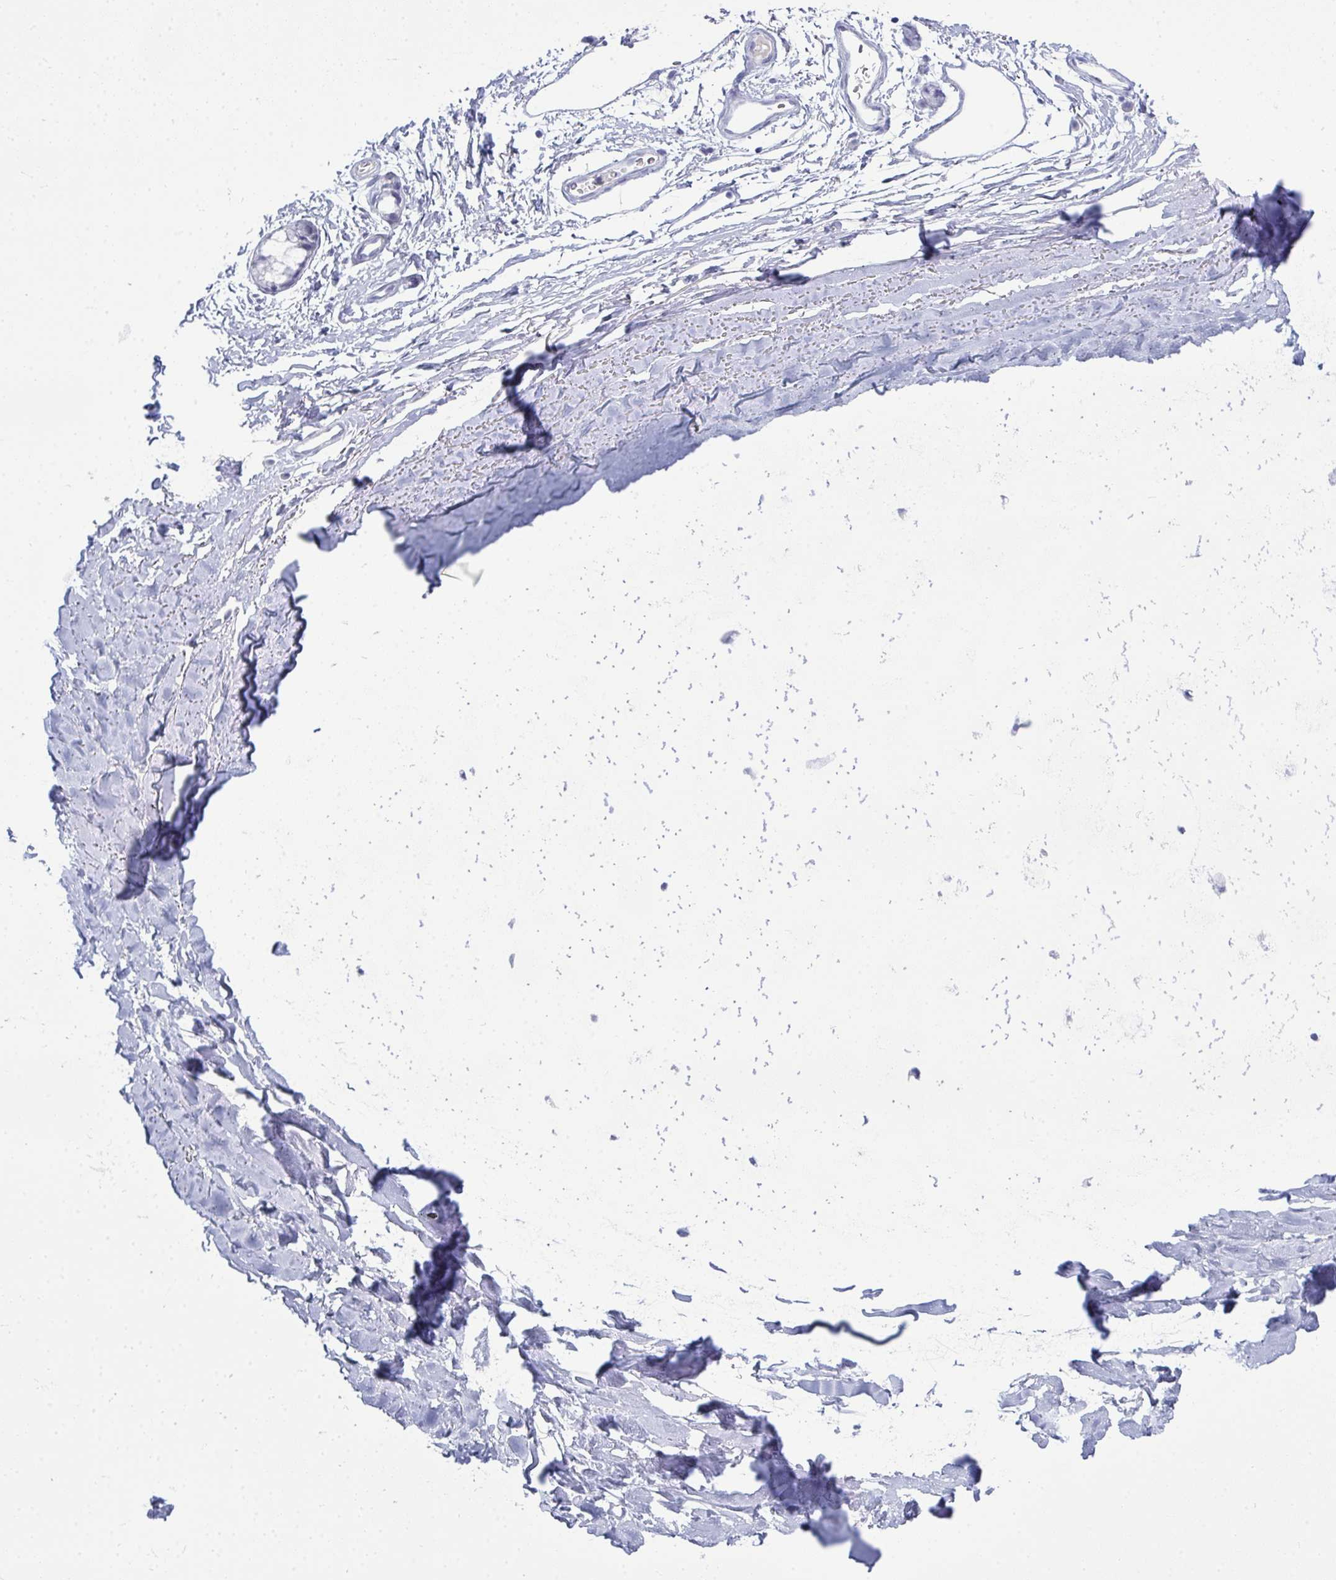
{"staining": {"intensity": "negative", "quantity": "none", "location": "none"}, "tissue": "adipose tissue", "cell_type": "Adipocytes", "image_type": "normal", "snomed": [{"axis": "morphology", "description": "Normal tissue, NOS"}, {"axis": "topography", "description": "Cartilage tissue"}, {"axis": "topography", "description": "Bronchus"}], "caption": "The micrograph displays no significant positivity in adipocytes of adipose tissue. (DAB immunohistochemistry (IHC) with hematoxylin counter stain).", "gene": "SERPINB10", "patient": {"sex": "female", "age": 79}}